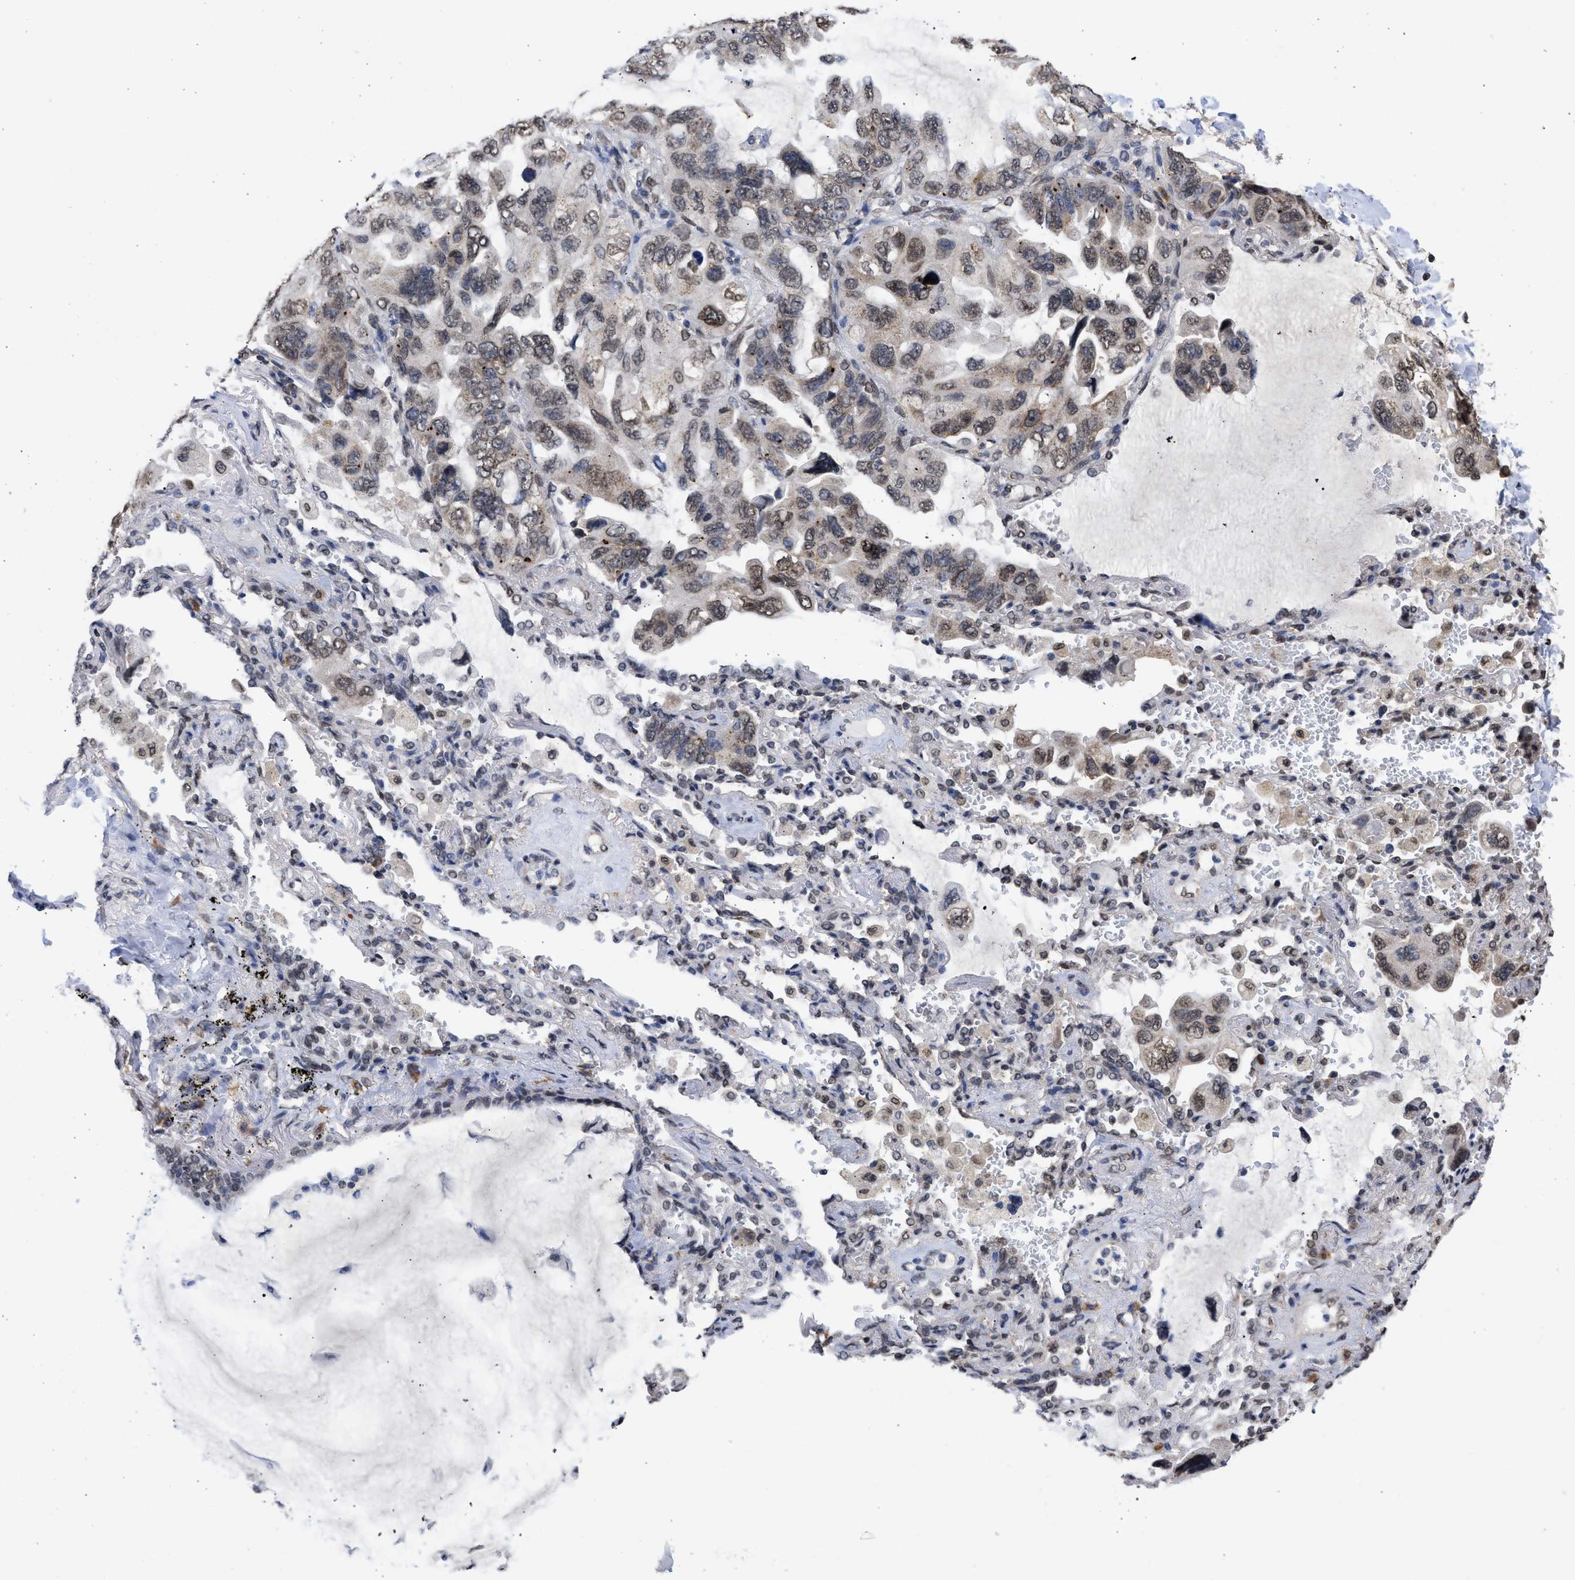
{"staining": {"intensity": "weak", "quantity": "<25%", "location": "cytoplasmic/membranous"}, "tissue": "lung cancer", "cell_type": "Tumor cells", "image_type": "cancer", "snomed": [{"axis": "morphology", "description": "Squamous cell carcinoma, NOS"}, {"axis": "topography", "description": "Lung"}], "caption": "This is an IHC image of squamous cell carcinoma (lung). There is no positivity in tumor cells.", "gene": "NUP35", "patient": {"sex": "female", "age": 73}}